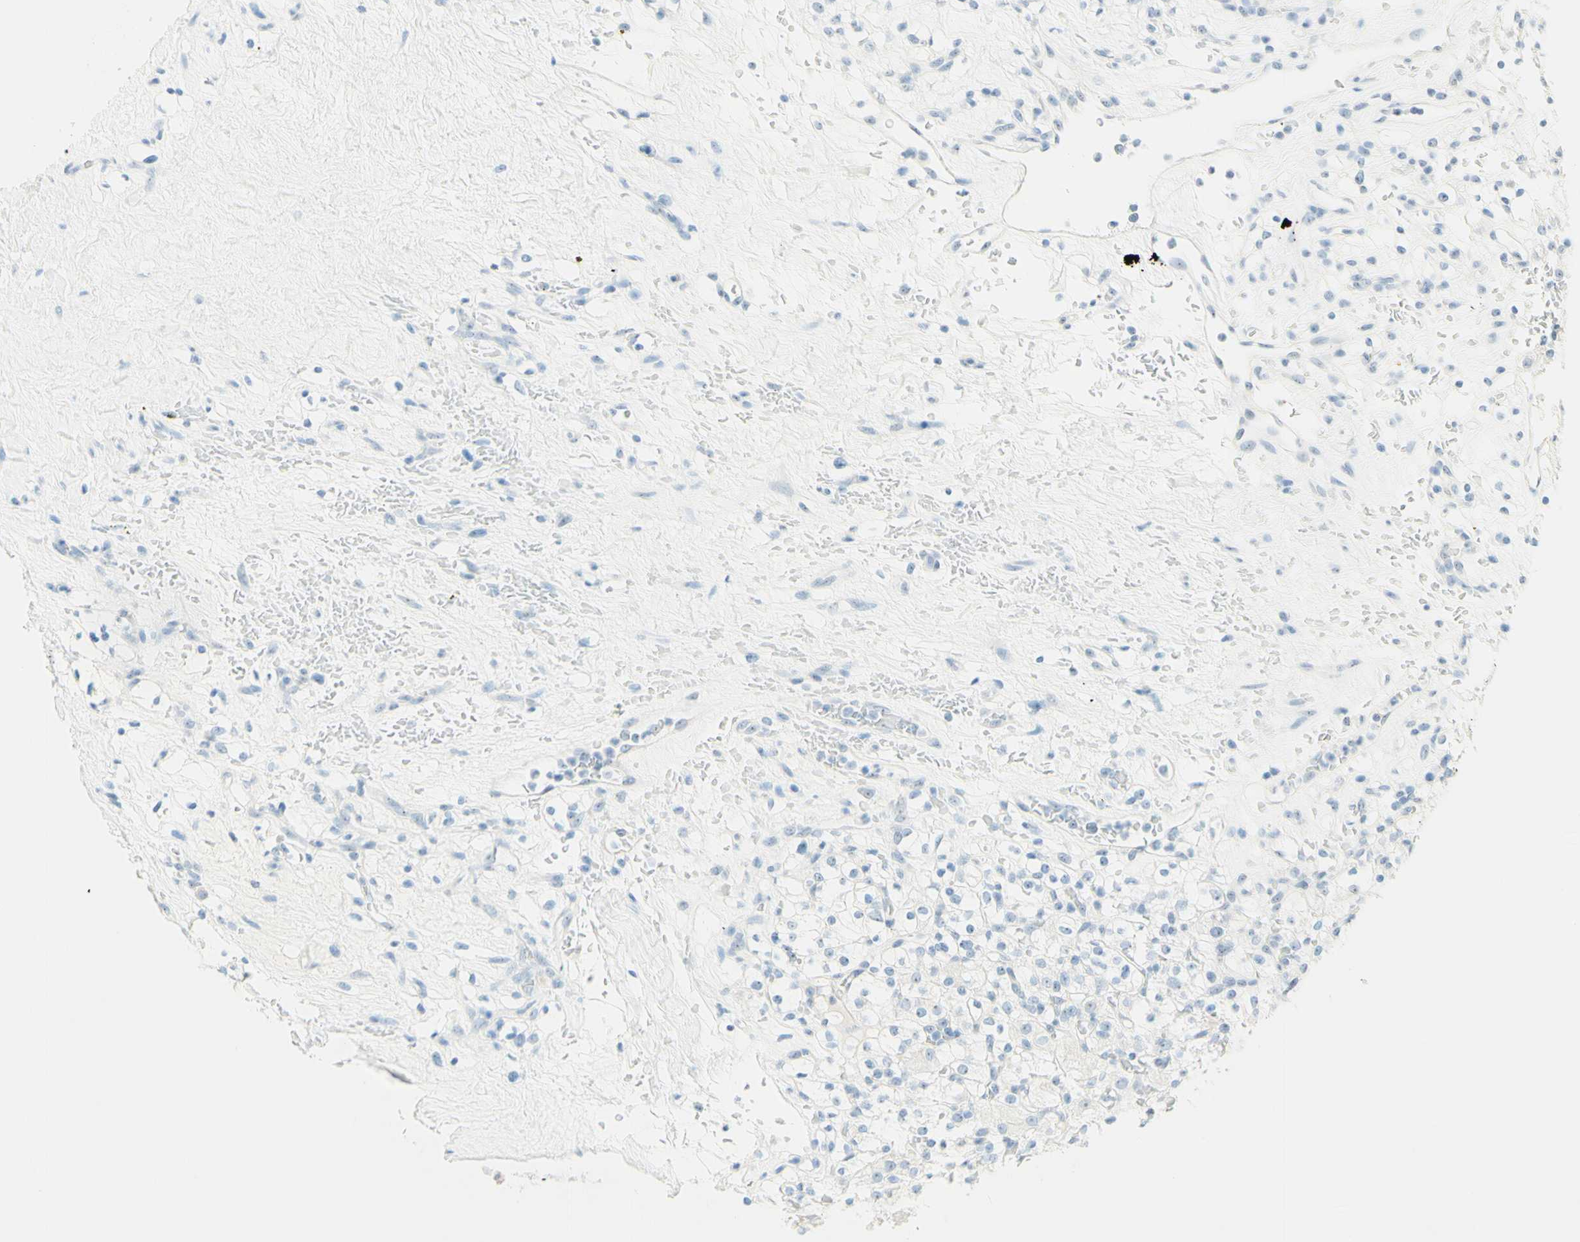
{"staining": {"intensity": "negative", "quantity": "none", "location": "none"}, "tissue": "renal cancer", "cell_type": "Tumor cells", "image_type": "cancer", "snomed": [{"axis": "morphology", "description": "Normal tissue, NOS"}, {"axis": "morphology", "description": "Adenocarcinoma, NOS"}, {"axis": "topography", "description": "Kidney"}], "caption": "A high-resolution micrograph shows IHC staining of renal cancer, which reveals no significant staining in tumor cells.", "gene": "FMR1NB", "patient": {"sex": "female", "age": 72}}